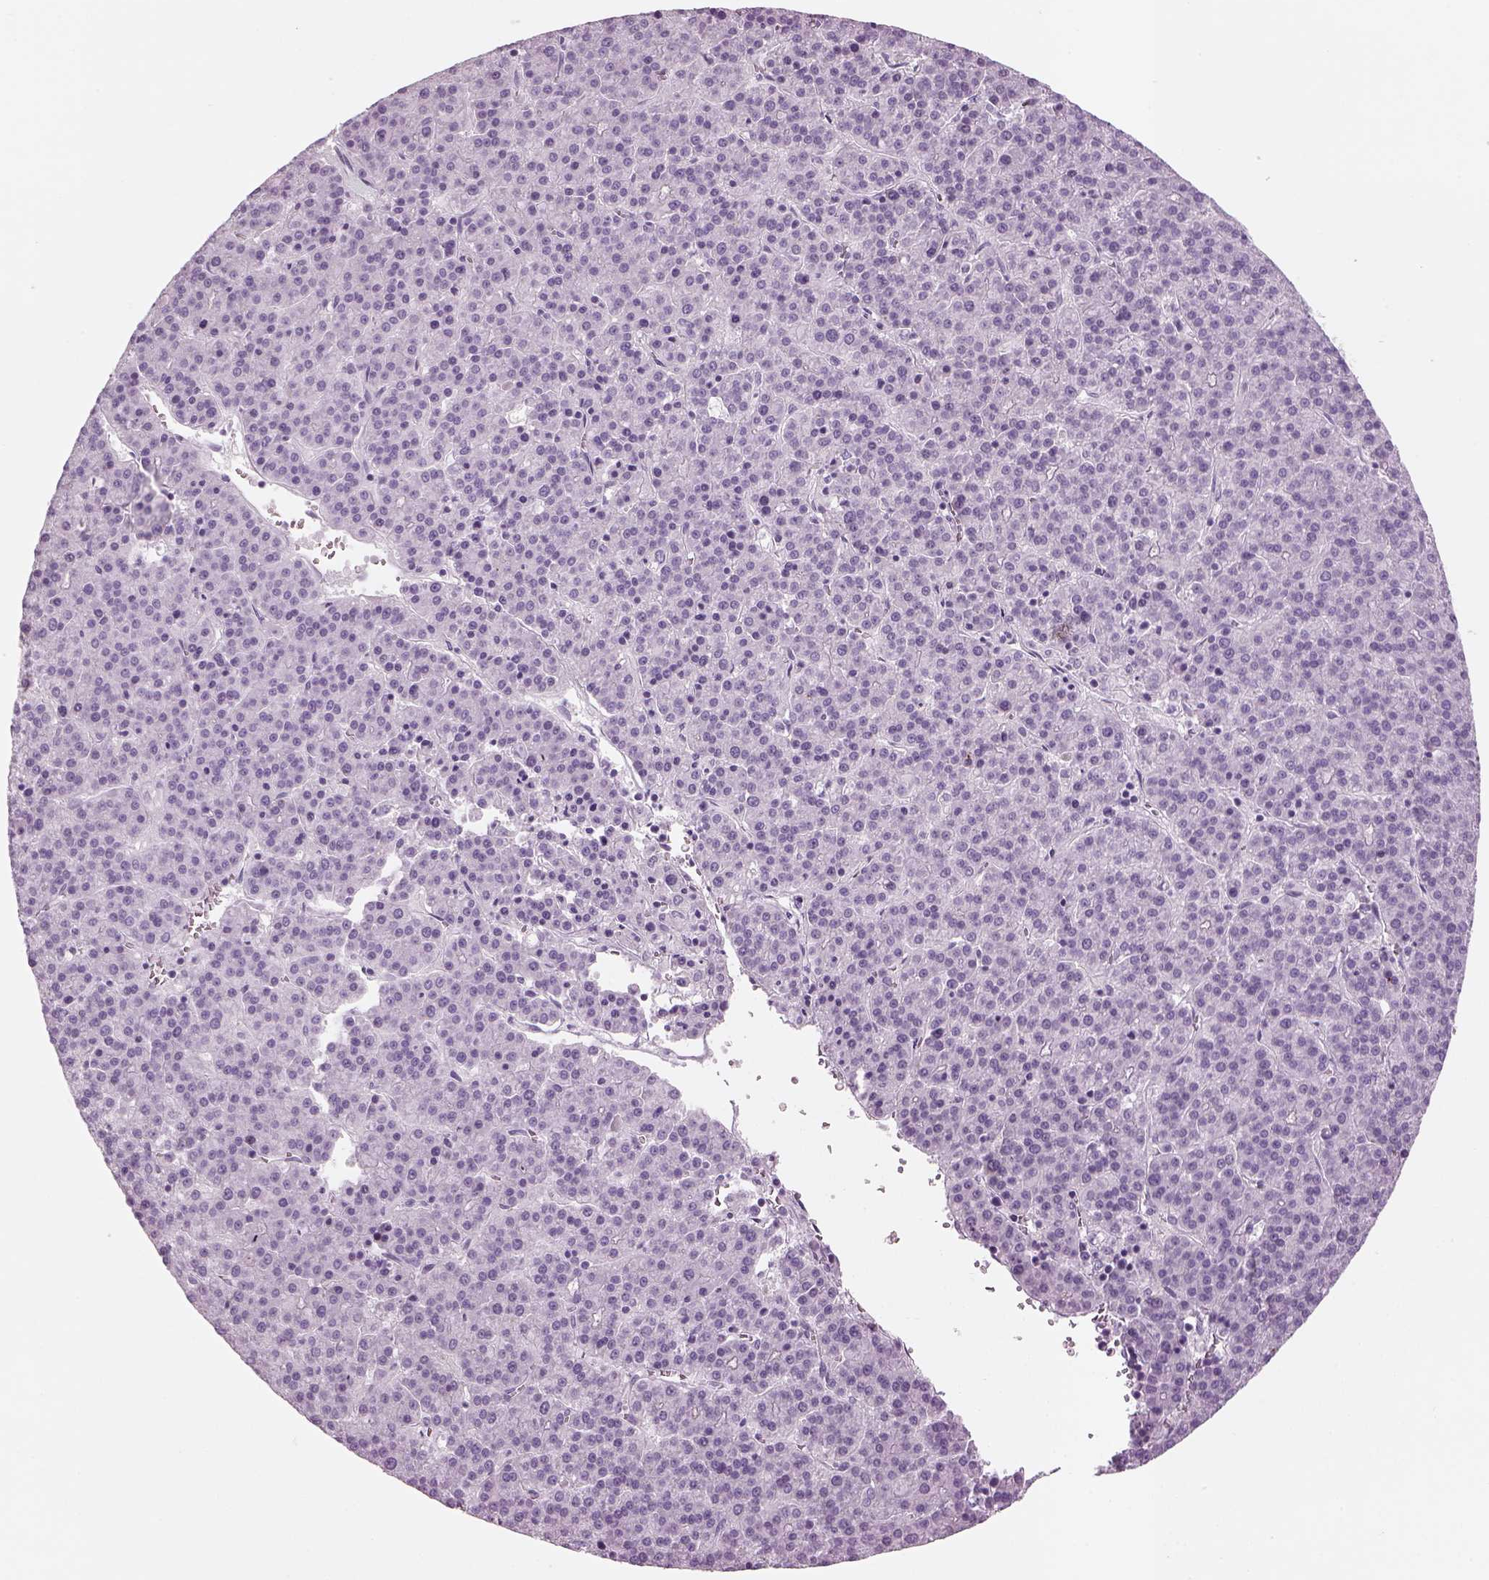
{"staining": {"intensity": "negative", "quantity": "none", "location": "none"}, "tissue": "liver cancer", "cell_type": "Tumor cells", "image_type": "cancer", "snomed": [{"axis": "morphology", "description": "Carcinoma, Hepatocellular, NOS"}, {"axis": "topography", "description": "Liver"}], "caption": "The immunohistochemistry micrograph has no significant staining in tumor cells of liver hepatocellular carcinoma tissue.", "gene": "PABPC1L2B", "patient": {"sex": "female", "age": 58}}